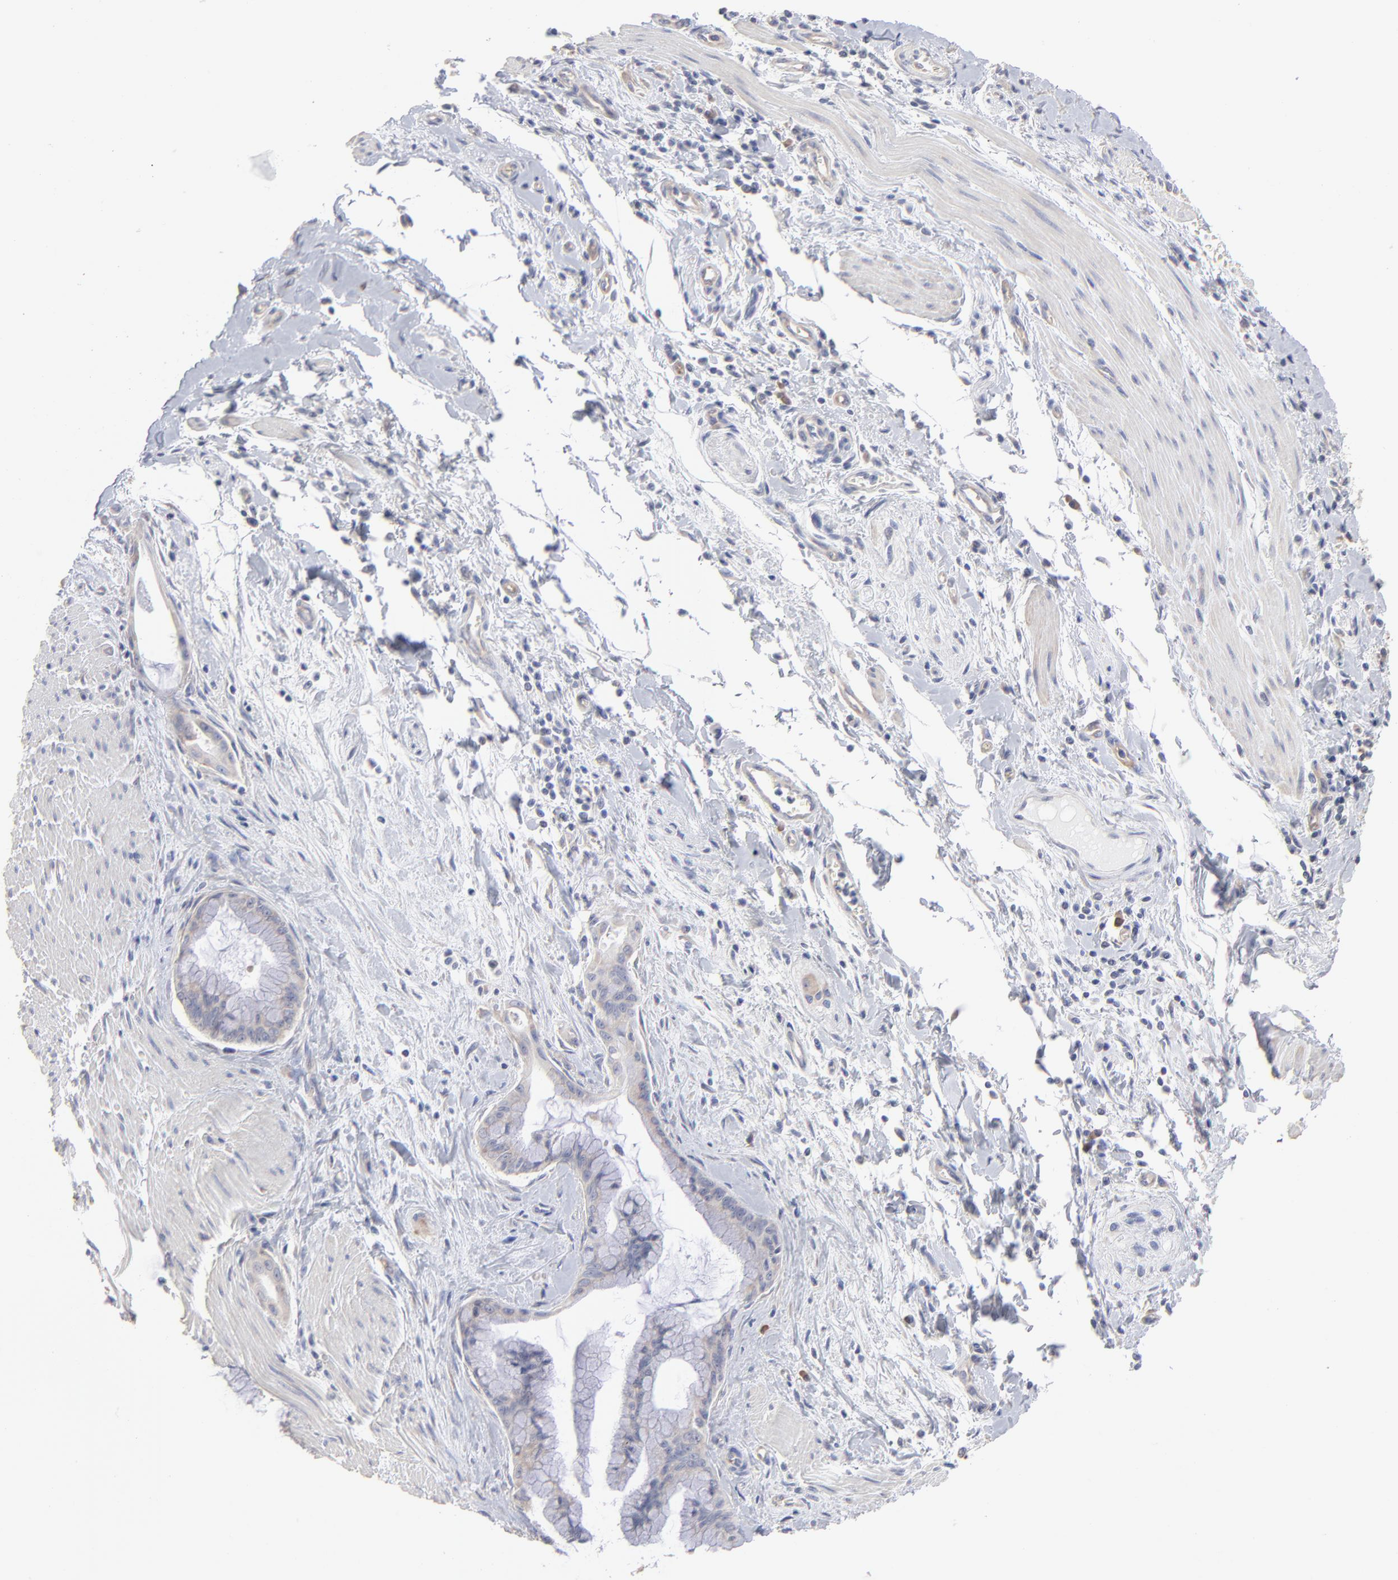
{"staining": {"intensity": "weak", "quantity": "25%-75%", "location": "cytoplasmic/membranous"}, "tissue": "pancreatic cancer", "cell_type": "Tumor cells", "image_type": "cancer", "snomed": [{"axis": "morphology", "description": "Adenocarcinoma, NOS"}, {"axis": "topography", "description": "Pancreas"}], "caption": "Approximately 25%-75% of tumor cells in adenocarcinoma (pancreatic) demonstrate weak cytoplasmic/membranous protein staining as visualized by brown immunohistochemical staining.", "gene": "RPL3", "patient": {"sex": "male", "age": 59}}